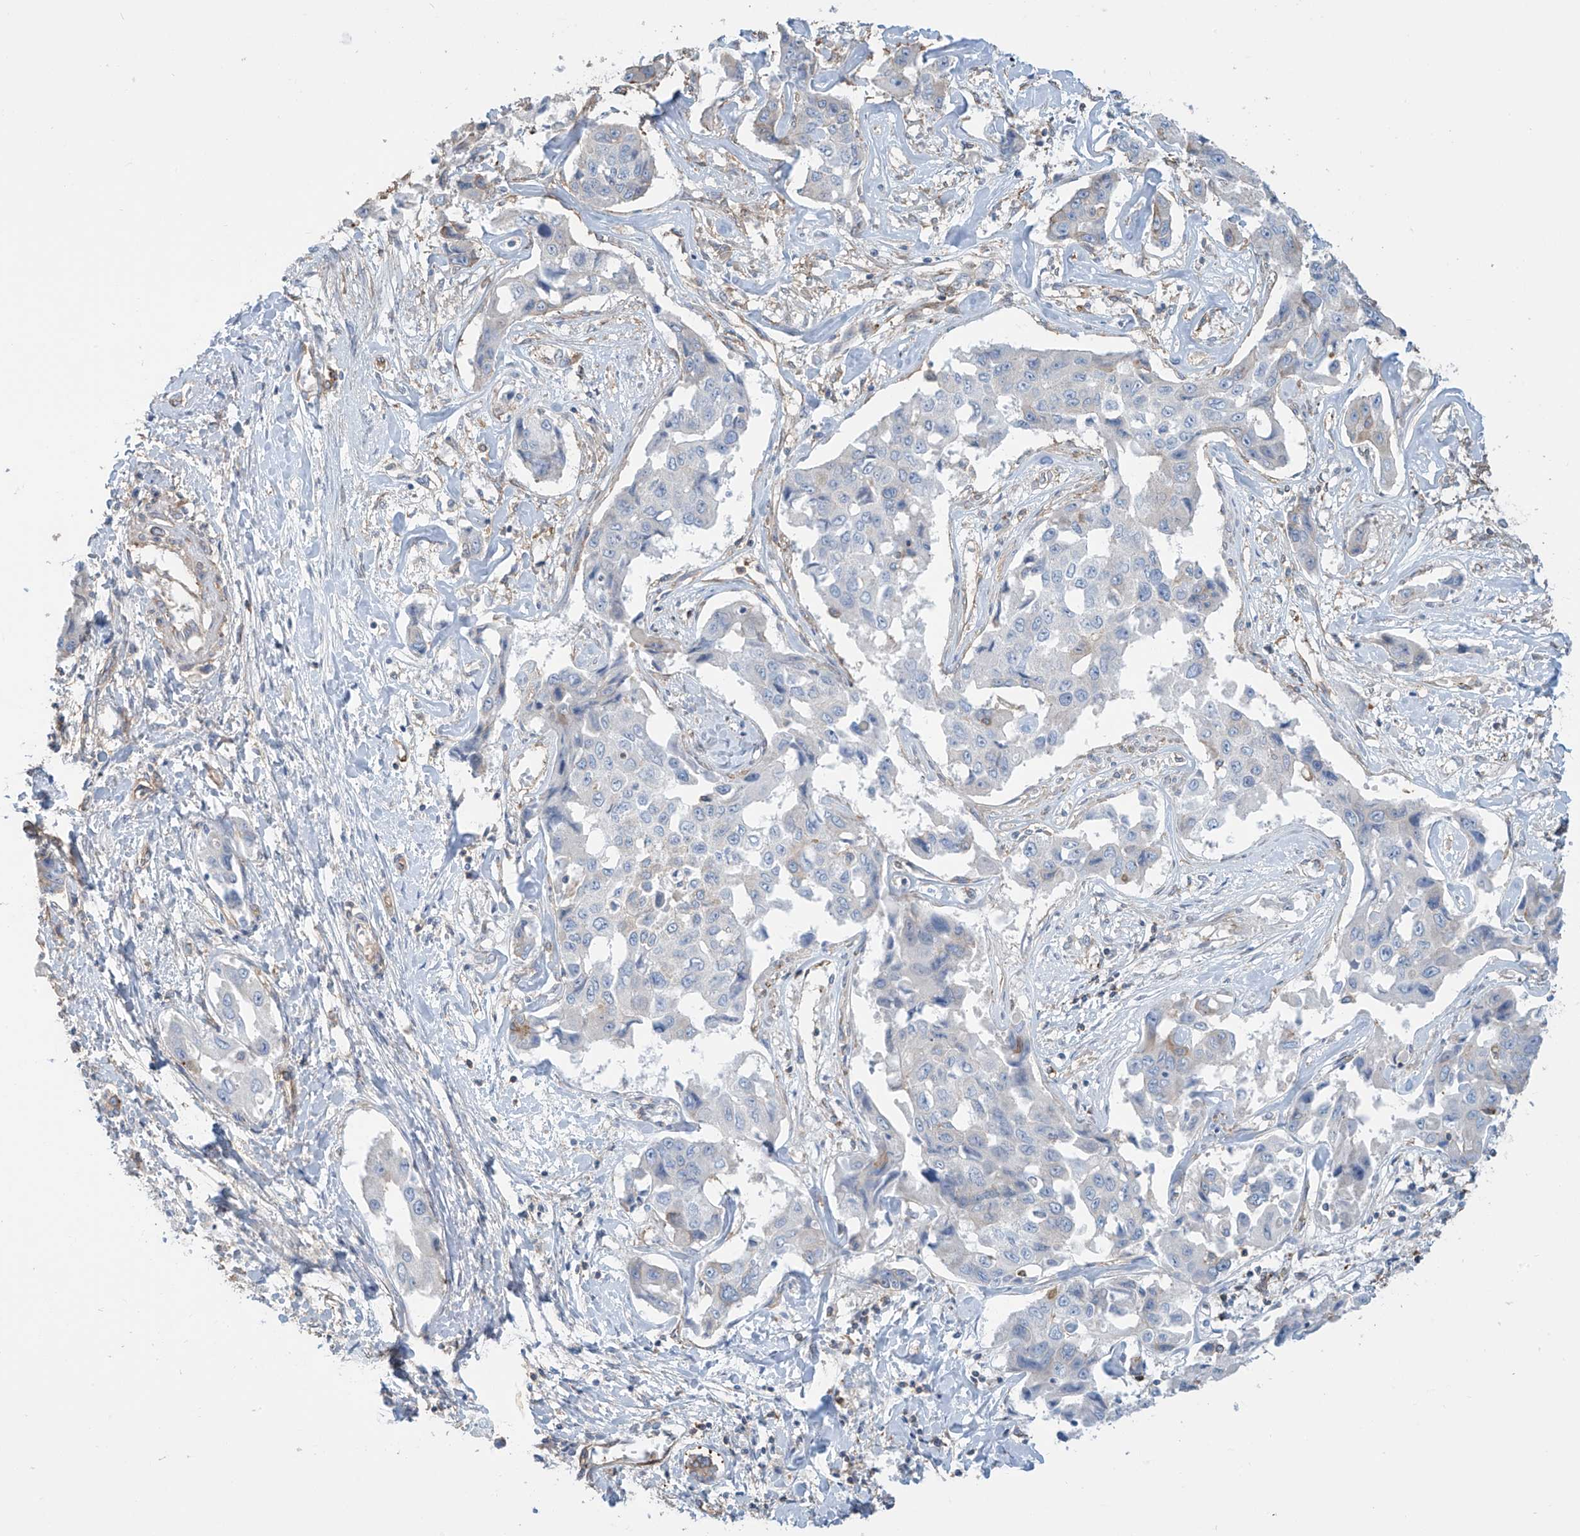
{"staining": {"intensity": "negative", "quantity": "none", "location": "none"}, "tissue": "liver cancer", "cell_type": "Tumor cells", "image_type": "cancer", "snomed": [{"axis": "morphology", "description": "Cholangiocarcinoma"}, {"axis": "topography", "description": "Liver"}], "caption": "High magnification brightfield microscopy of liver cholangiocarcinoma stained with DAB (3,3'-diaminobenzidine) (brown) and counterstained with hematoxylin (blue): tumor cells show no significant positivity.", "gene": "ZNF846", "patient": {"sex": "male", "age": 59}}